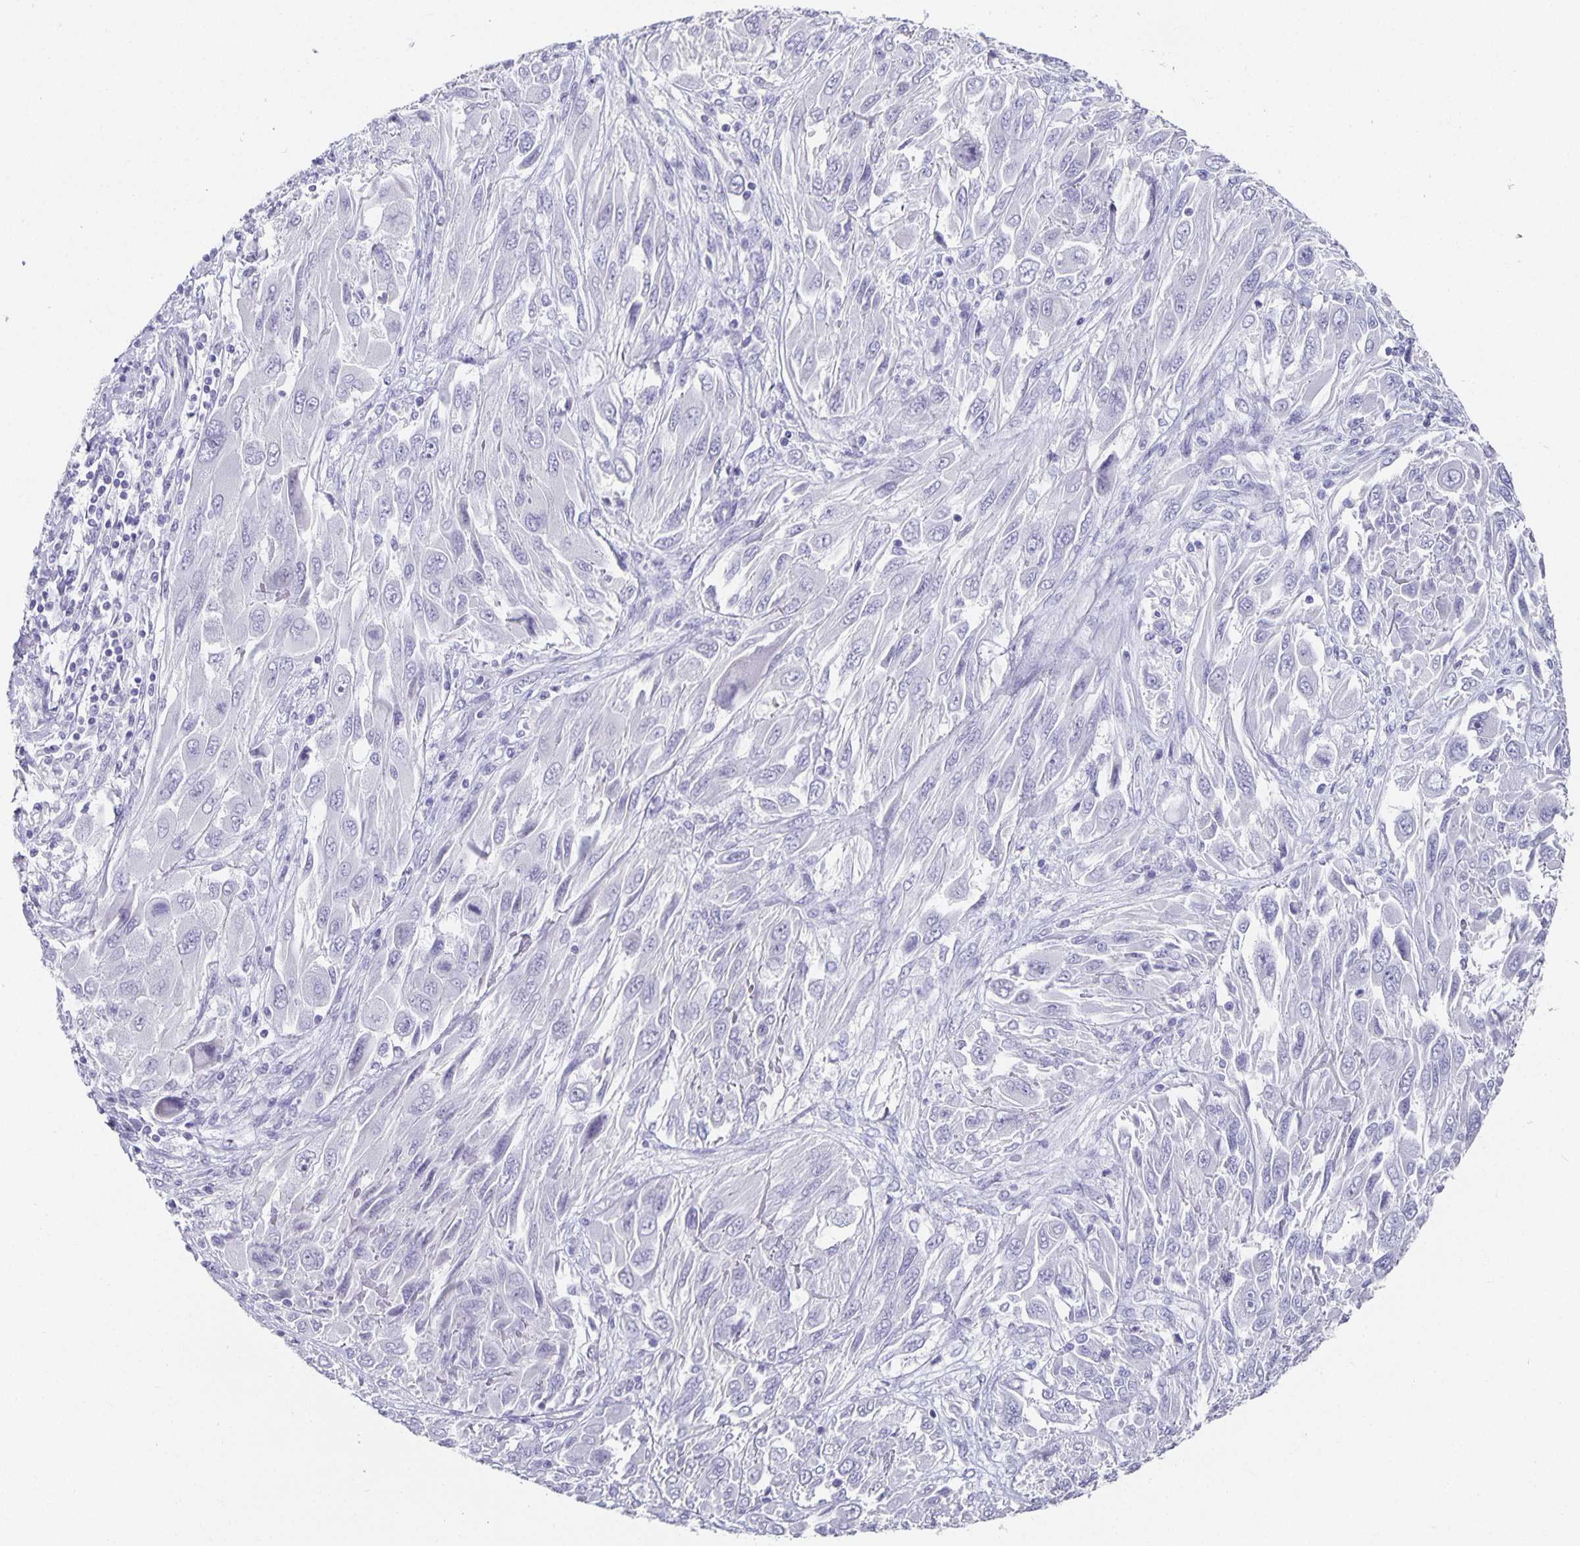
{"staining": {"intensity": "negative", "quantity": "none", "location": "none"}, "tissue": "melanoma", "cell_type": "Tumor cells", "image_type": "cancer", "snomed": [{"axis": "morphology", "description": "Malignant melanoma, NOS"}, {"axis": "topography", "description": "Skin"}], "caption": "Histopathology image shows no significant protein expression in tumor cells of malignant melanoma. (IHC, brightfield microscopy, high magnification).", "gene": "CHGA", "patient": {"sex": "female", "age": 91}}